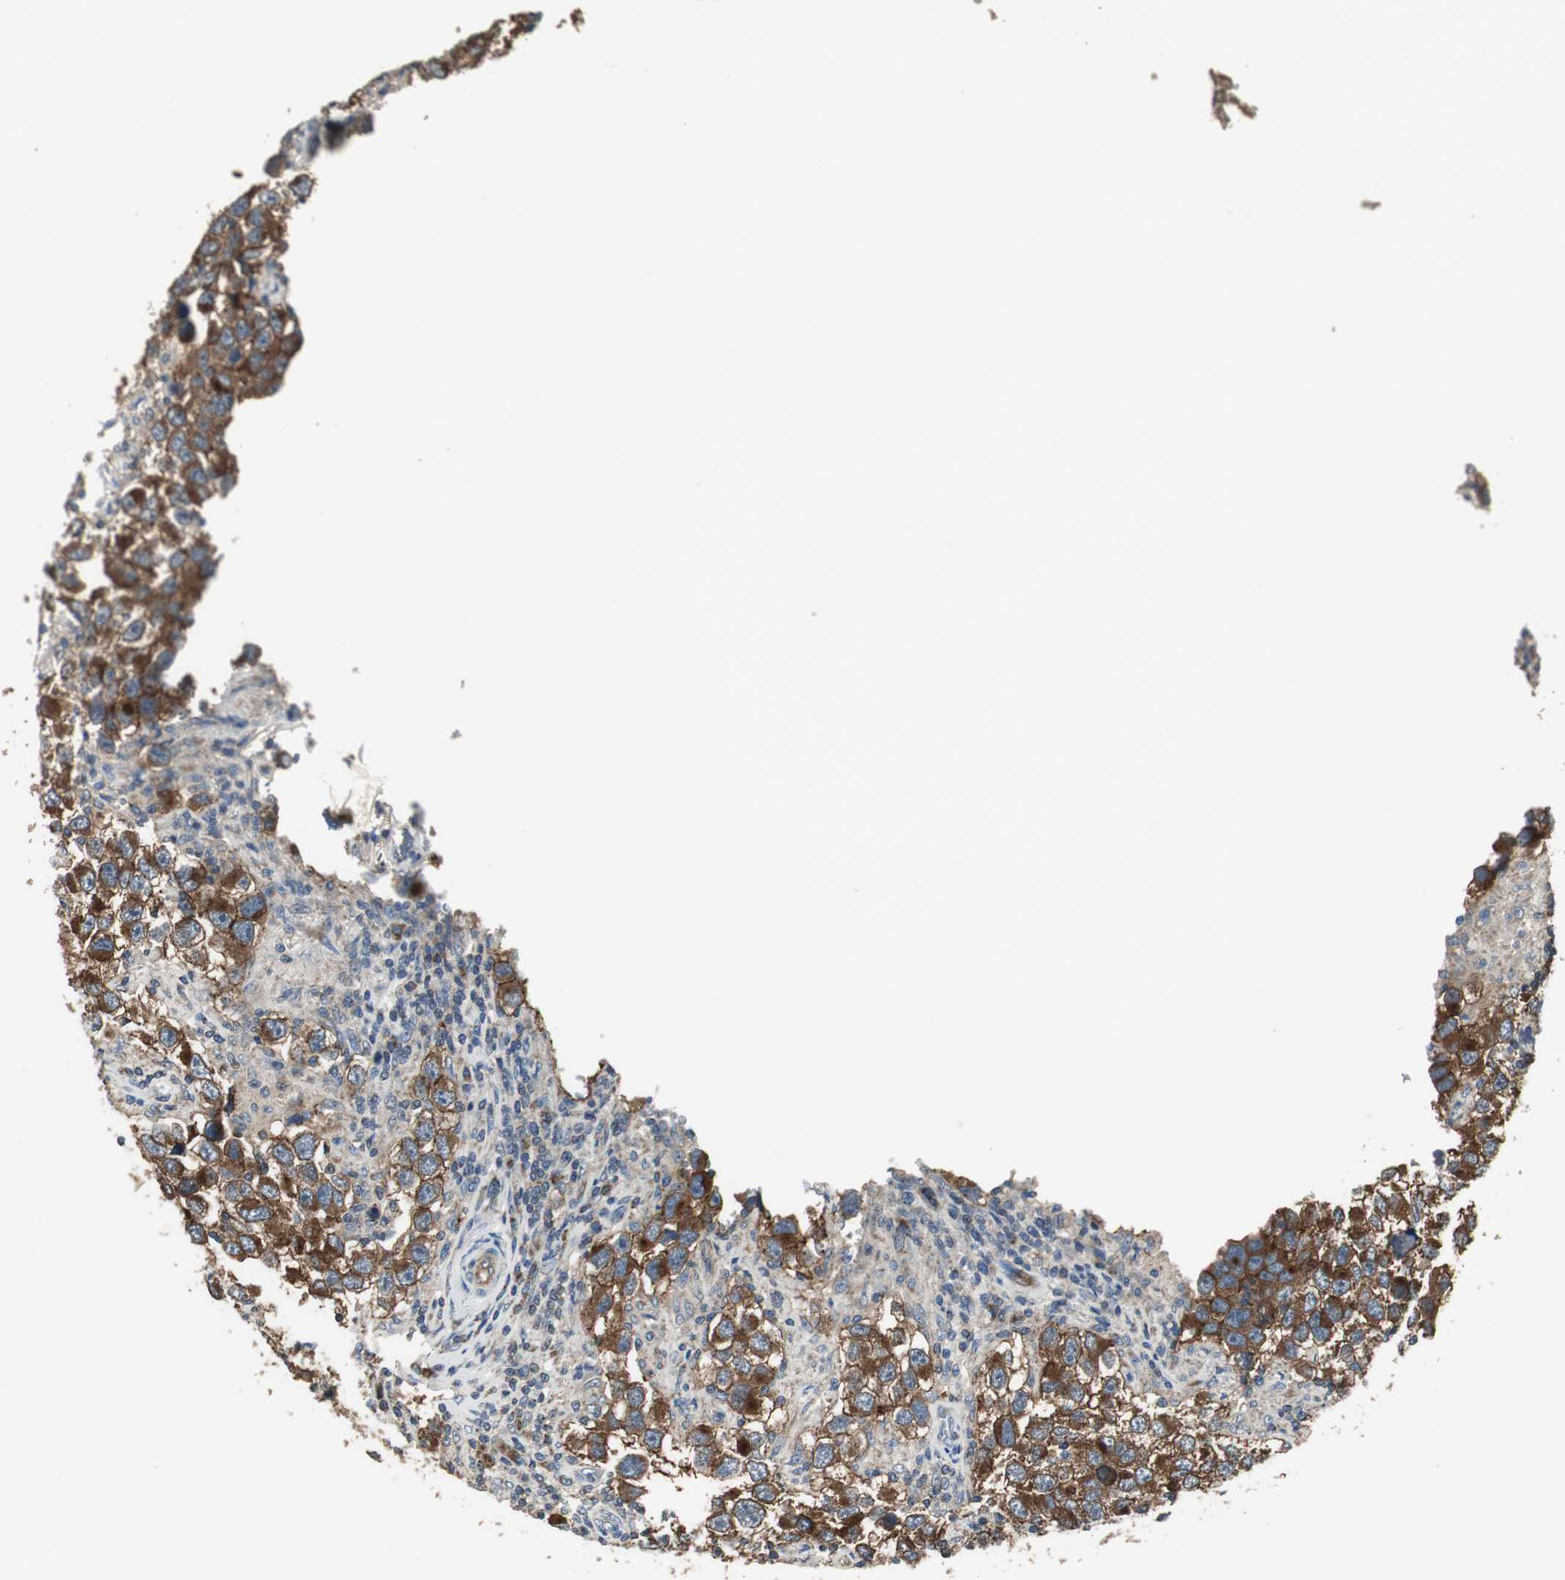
{"staining": {"intensity": "strong", "quantity": ">75%", "location": "cytoplasmic/membranous"}, "tissue": "testis cancer", "cell_type": "Tumor cells", "image_type": "cancer", "snomed": [{"axis": "morphology", "description": "Carcinoma, Embryonal, NOS"}, {"axis": "topography", "description": "Testis"}], "caption": "Tumor cells exhibit high levels of strong cytoplasmic/membranous staining in about >75% of cells in testis cancer (embryonal carcinoma).", "gene": "MSTO1", "patient": {"sex": "male", "age": 21}}